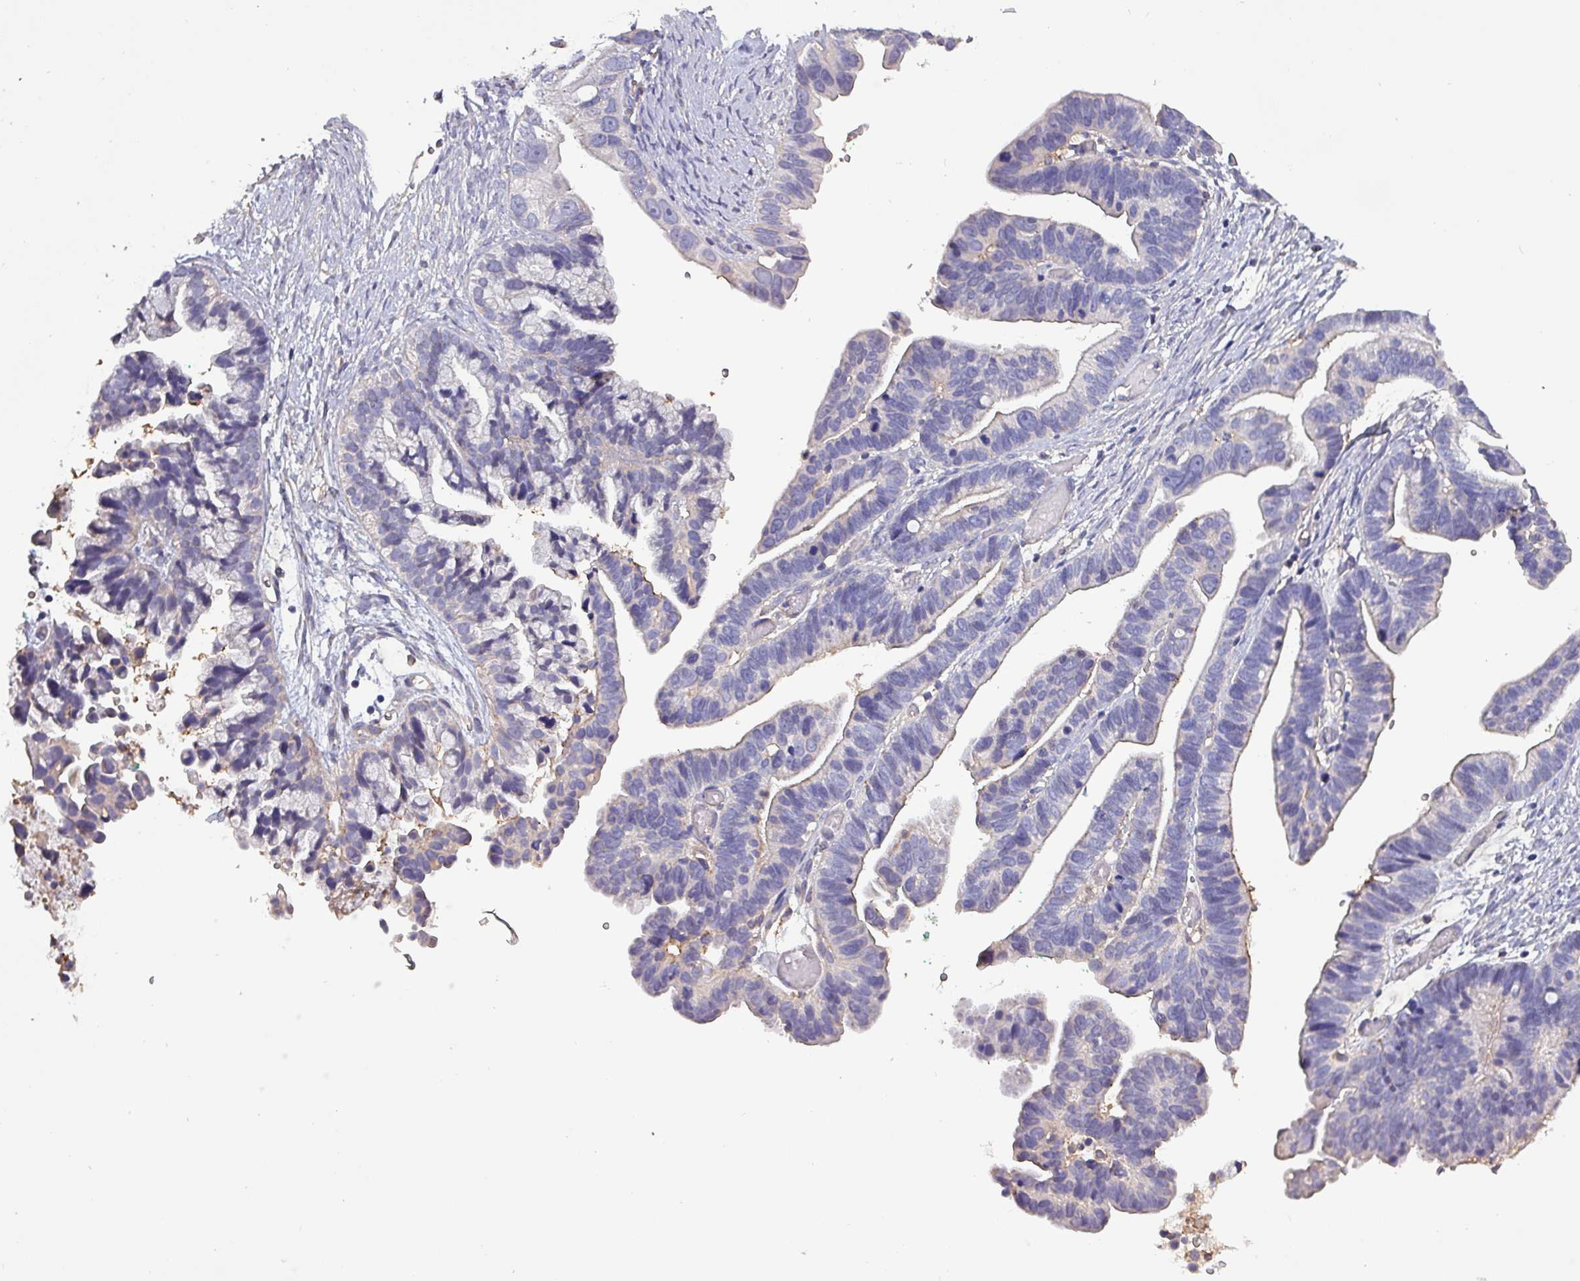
{"staining": {"intensity": "negative", "quantity": "none", "location": "none"}, "tissue": "ovarian cancer", "cell_type": "Tumor cells", "image_type": "cancer", "snomed": [{"axis": "morphology", "description": "Cystadenocarcinoma, serous, NOS"}, {"axis": "topography", "description": "Ovary"}], "caption": "The immunohistochemistry image has no significant staining in tumor cells of ovarian cancer (serous cystadenocarcinoma) tissue.", "gene": "HTRA4", "patient": {"sex": "female", "age": 56}}